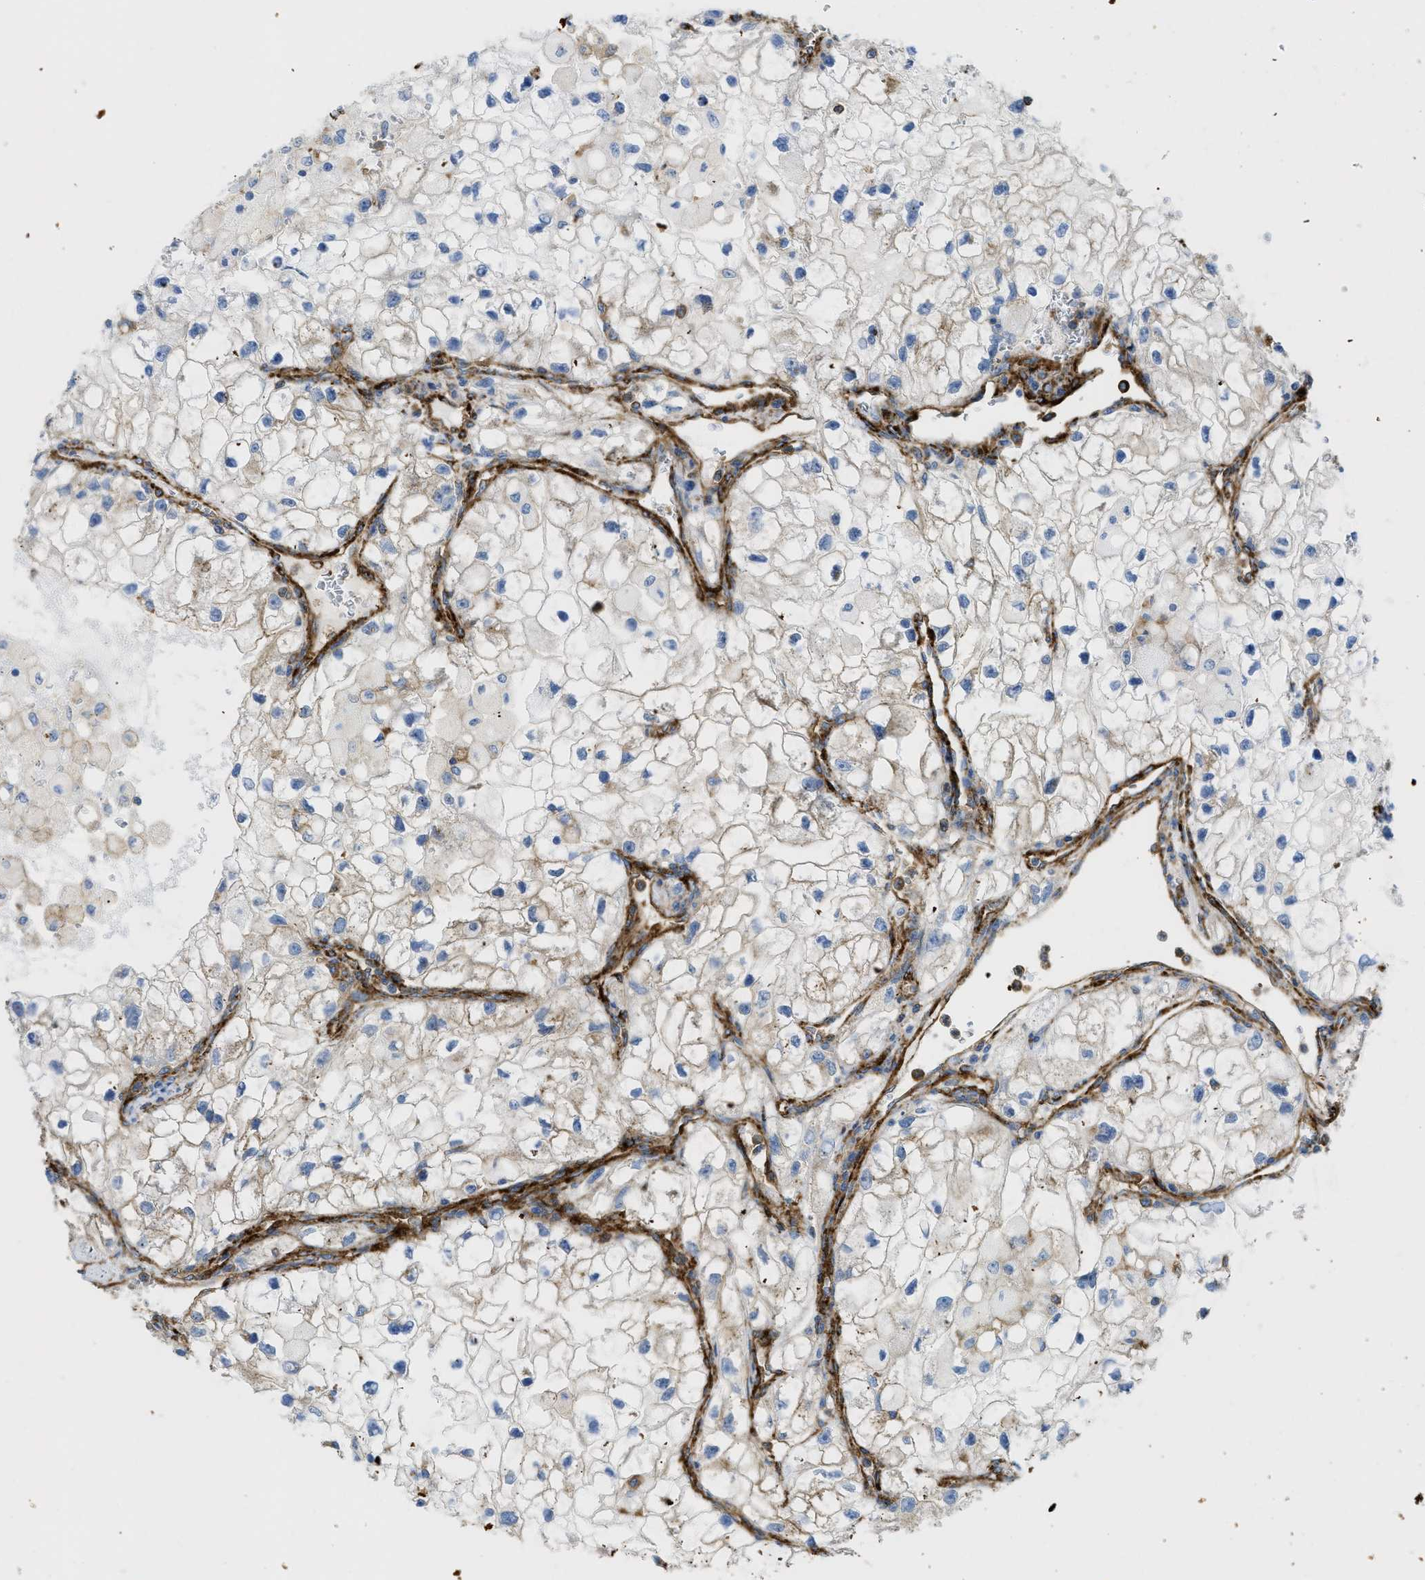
{"staining": {"intensity": "weak", "quantity": "25%-75%", "location": "cytoplasmic/membranous"}, "tissue": "renal cancer", "cell_type": "Tumor cells", "image_type": "cancer", "snomed": [{"axis": "morphology", "description": "Adenocarcinoma, NOS"}, {"axis": "topography", "description": "Kidney"}], "caption": "IHC of renal cancer exhibits low levels of weak cytoplasmic/membranous expression in approximately 25%-75% of tumor cells. (Stains: DAB in brown, nuclei in blue, Microscopy: brightfield microscopy at high magnification).", "gene": "HIP1", "patient": {"sex": "female", "age": 70}}